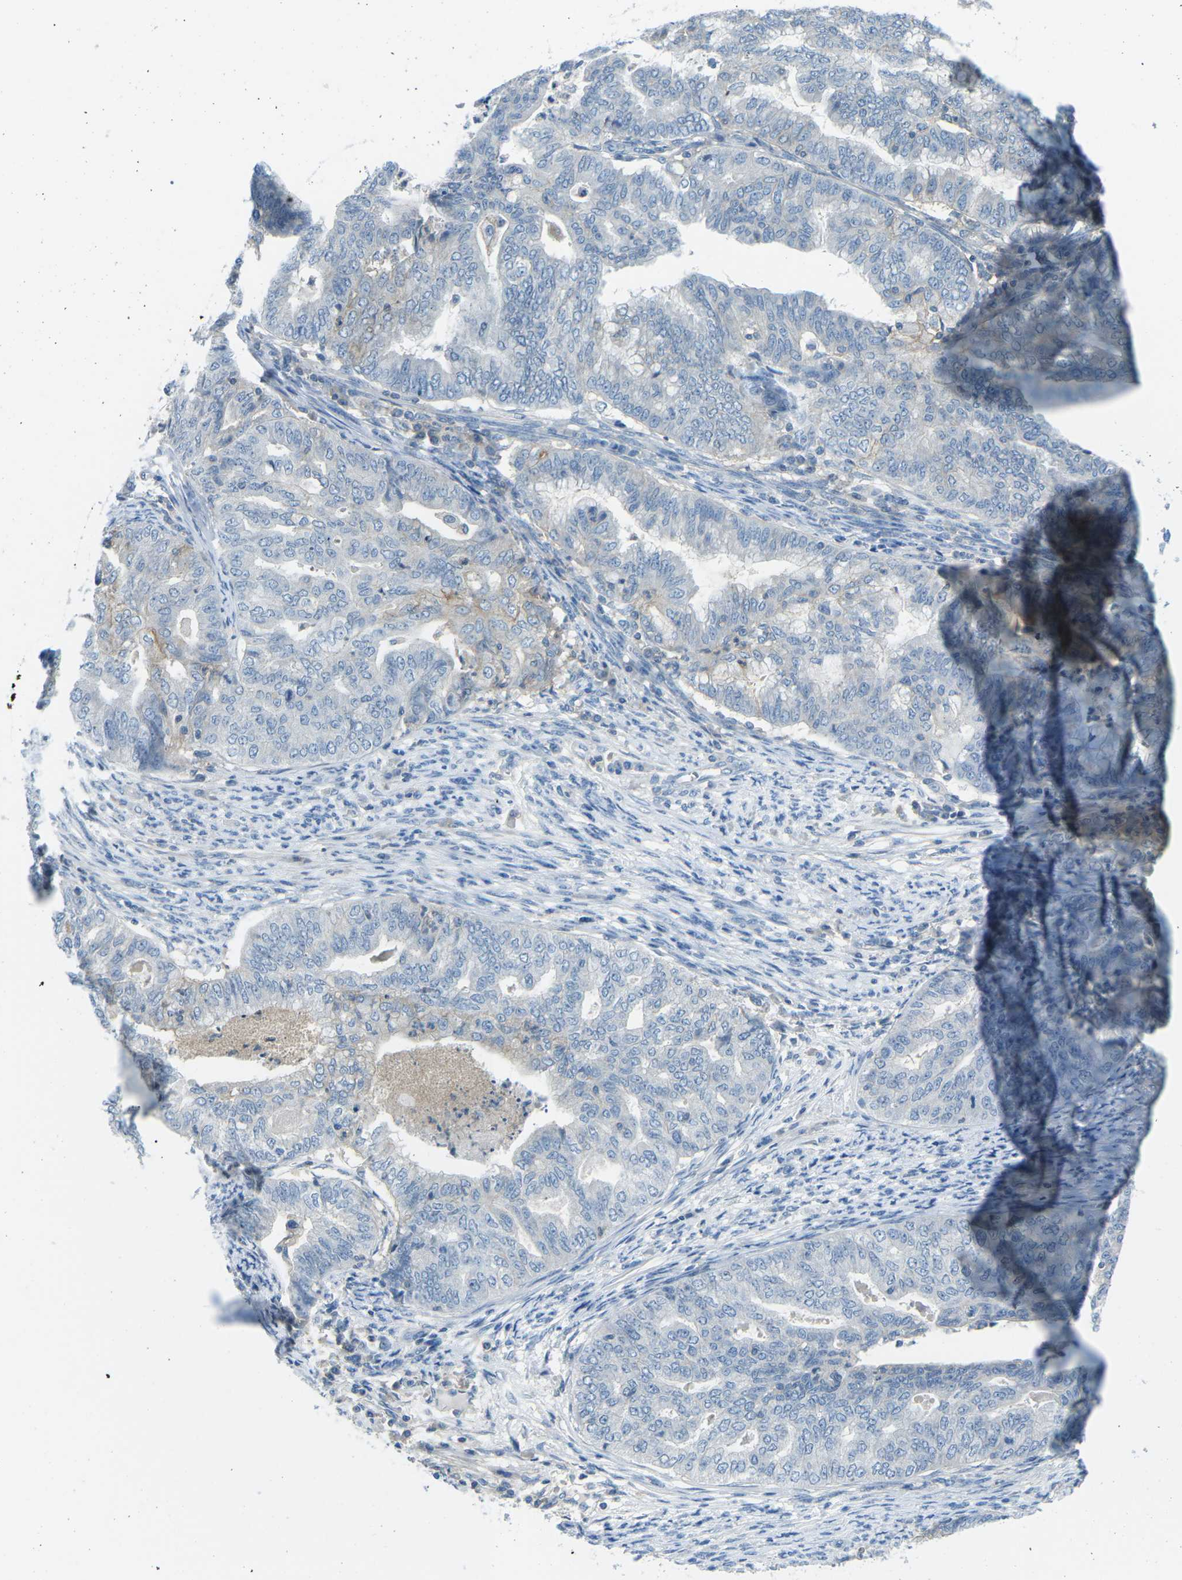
{"staining": {"intensity": "negative", "quantity": "none", "location": "none"}, "tissue": "endometrial cancer", "cell_type": "Tumor cells", "image_type": "cancer", "snomed": [{"axis": "morphology", "description": "Adenocarcinoma, NOS"}, {"axis": "topography", "description": "Endometrium"}], "caption": "The image exhibits no significant positivity in tumor cells of adenocarcinoma (endometrial). (Stains: DAB (3,3'-diaminobenzidine) immunohistochemistry (IHC) with hematoxylin counter stain, Microscopy: brightfield microscopy at high magnification).", "gene": "CD47", "patient": {"sex": "female", "age": 79}}